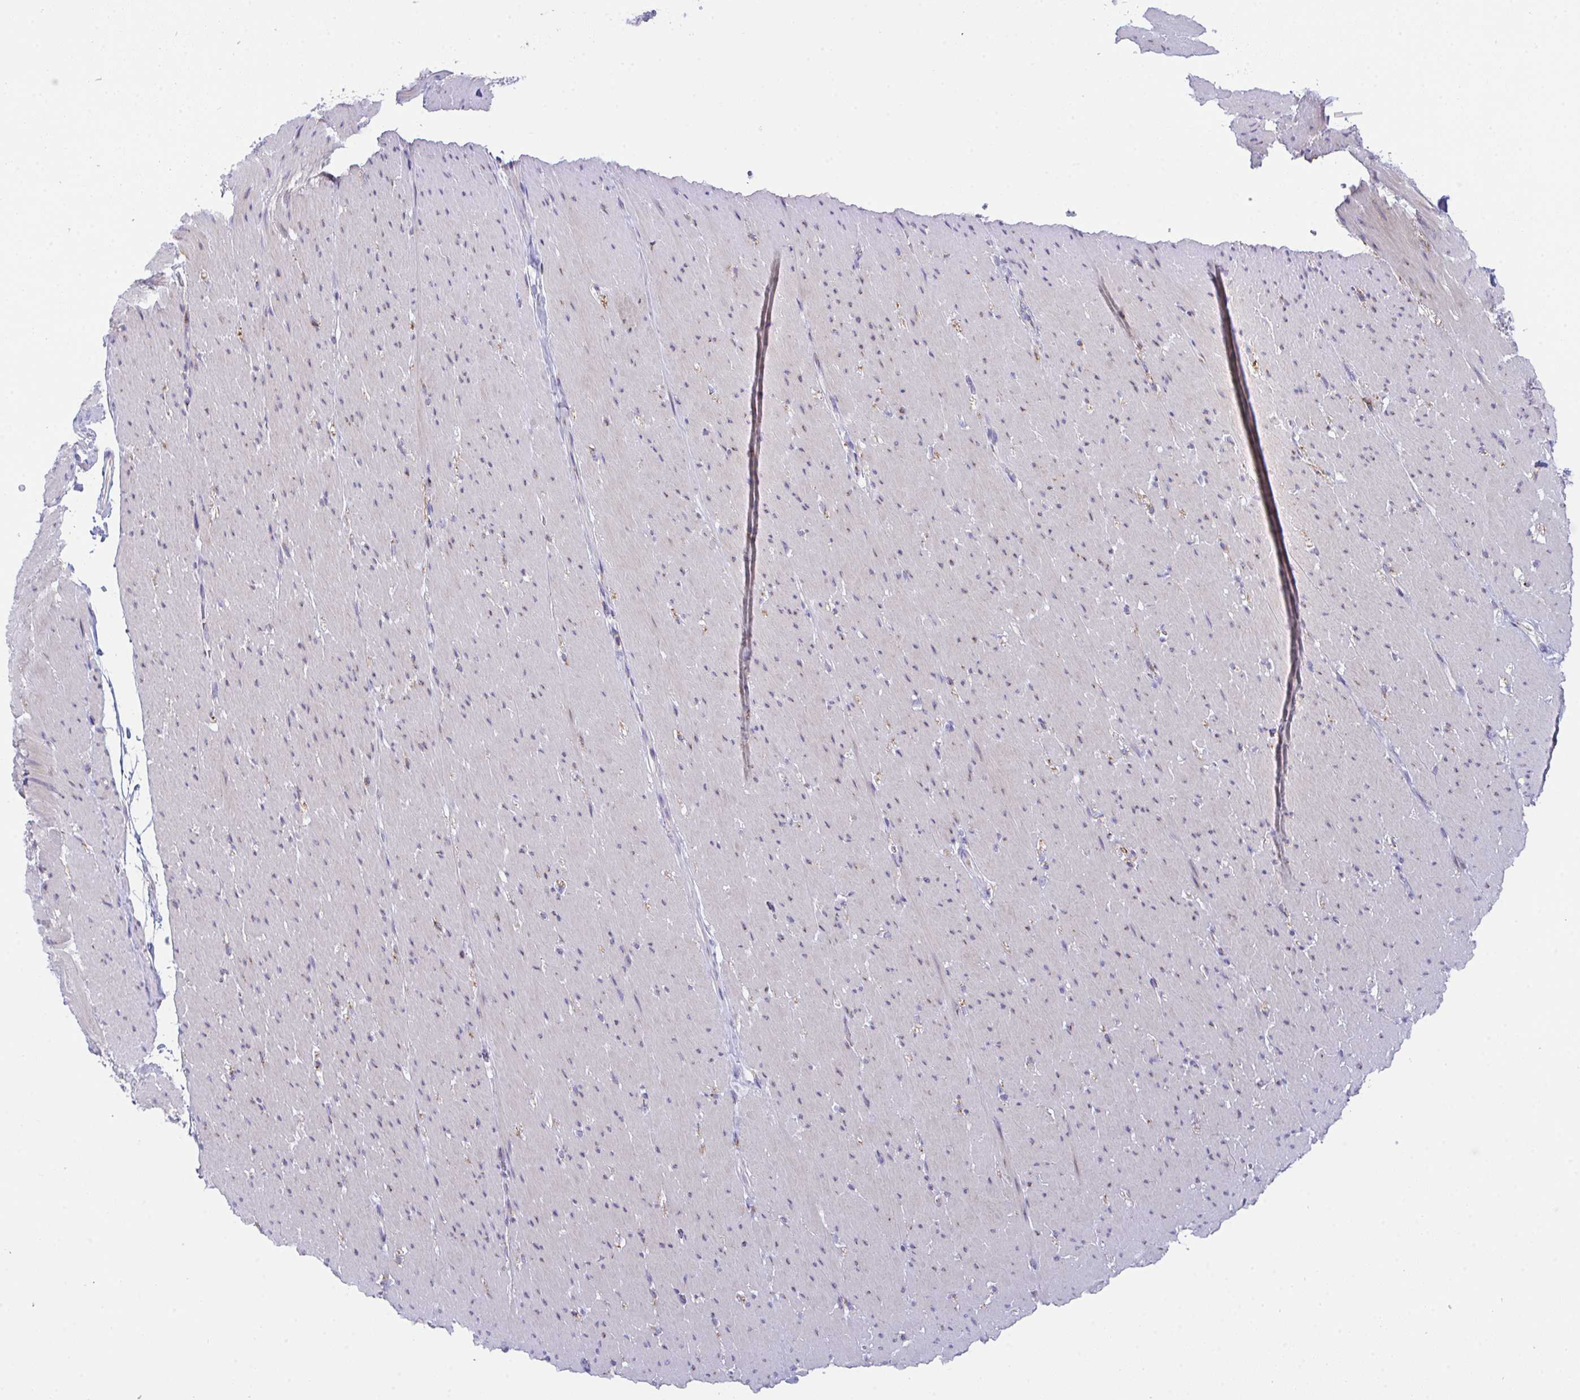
{"staining": {"intensity": "negative", "quantity": "none", "location": "none"}, "tissue": "smooth muscle", "cell_type": "Smooth muscle cells", "image_type": "normal", "snomed": [{"axis": "morphology", "description": "Normal tissue, NOS"}, {"axis": "topography", "description": "Smooth muscle"}, {"axis": "topography", "description": "Rectum"}], "caption": "A high-resolution image shows immunohistochemistry (IHC) staining of benign smooth muscle, which displays no significant staining in smooth muscle cells.", "gene": "MIA3", "patient": {"sex": "male", "age": 53}}